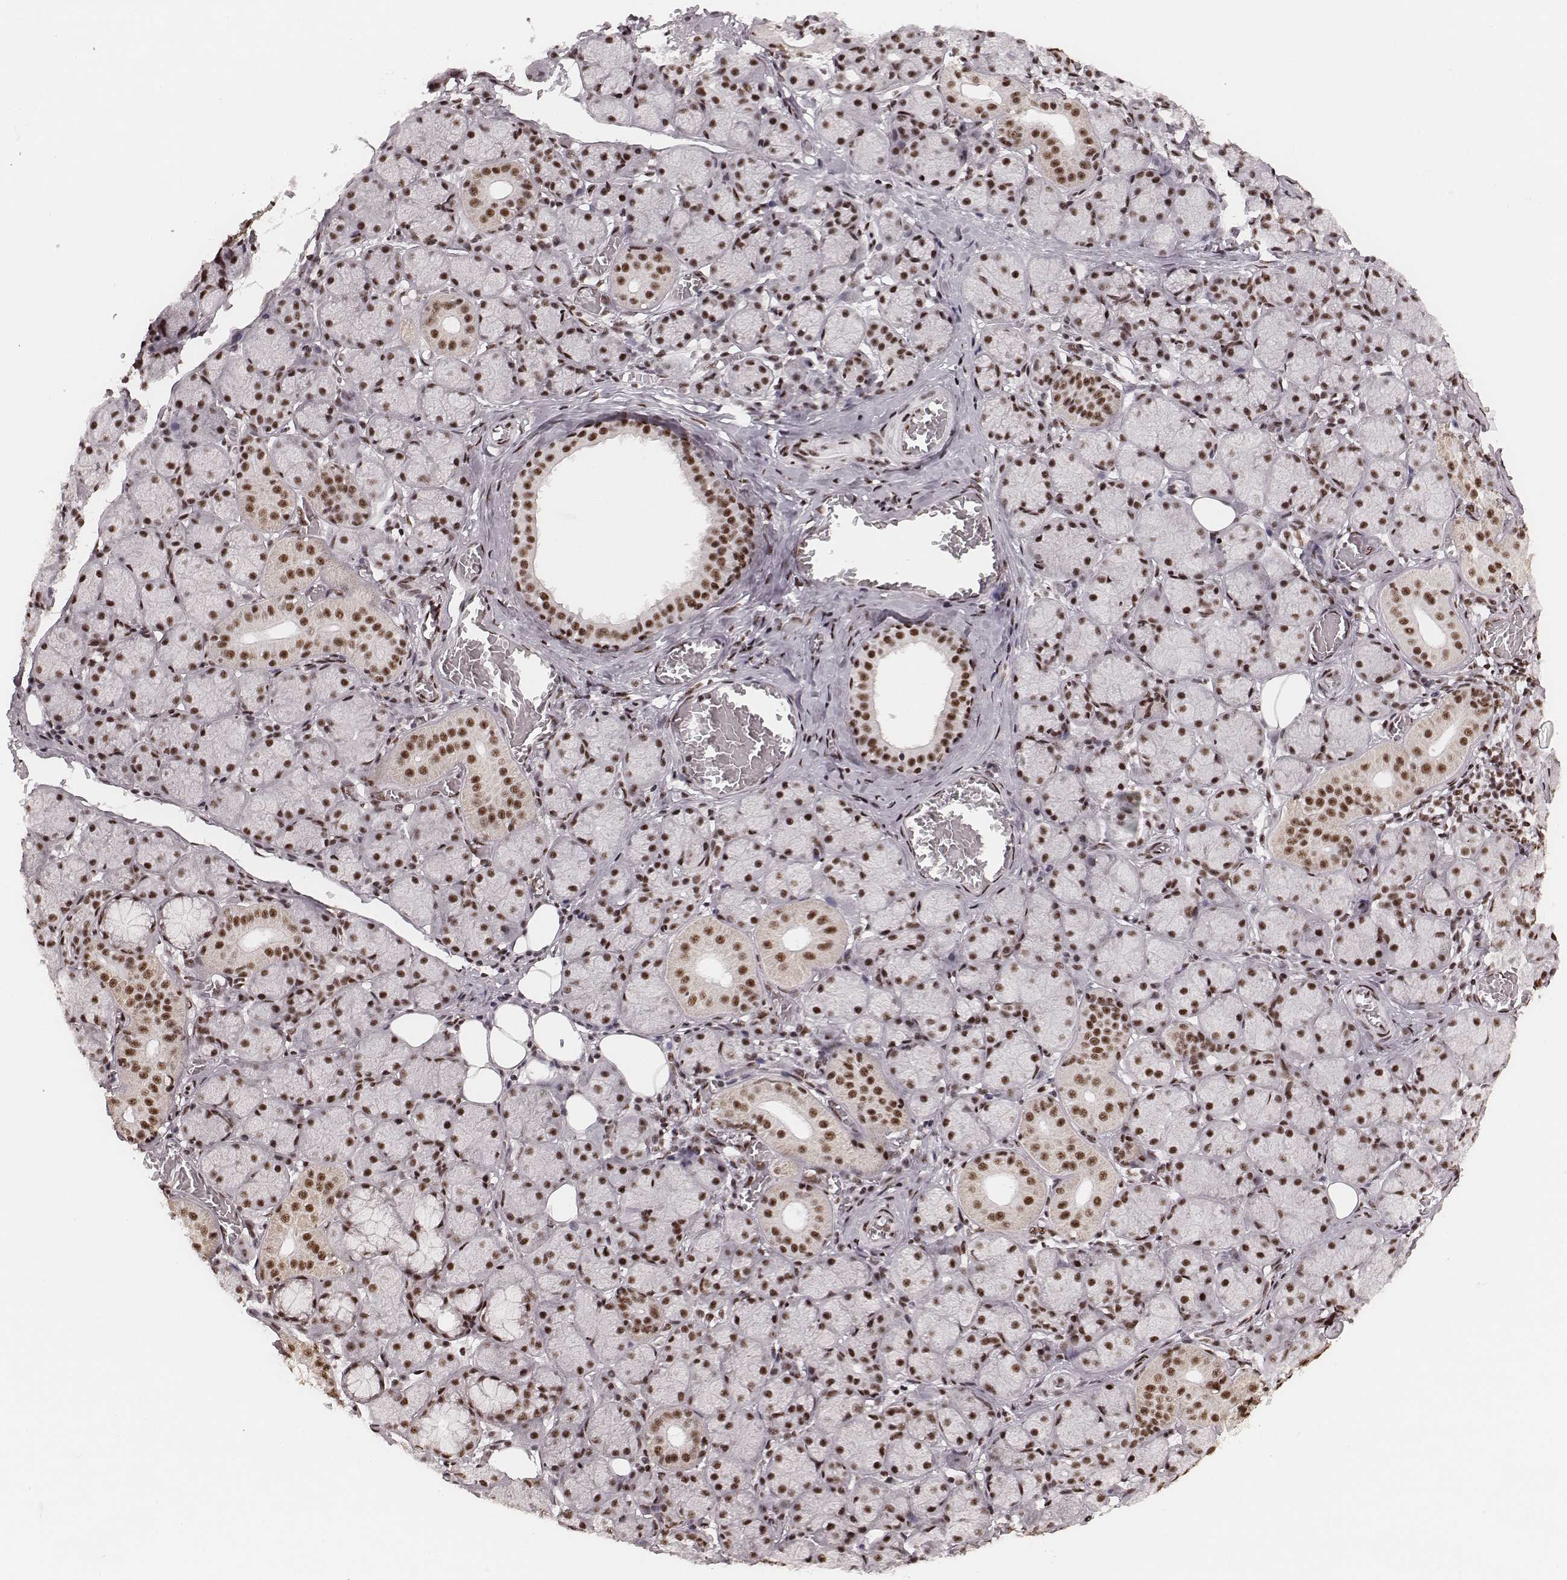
{"staining": {"intensity": "strong", "quantity": ">75%", "location": "nuclear"}, "tissue": "salivary gland", "cell_type": "Glandular cells", "image_type": "normal", "snomed": [{"axis": "morphology", "description": "Normal tissue, NOS"}, {"axis": "topography", "description": "Salivary gland"}, {"axis": "topography", "description": "Peripheral nerve tissue"}], "caption": "IHC (DAB (3,3'-diaminobenzidine)) staining of unremarkable human salivary gland demonstrates strong nuclear protein expression in approximately >75% of glandular cells. The protein of interest is stained brown, and the nuclei are stained in blue (DAB (3,3'-diaminobenzidine) IHC with brightfield microscopy, high magnification).", "gene": "LUC7L", "patient": {"sex": "female", "age": 24}}